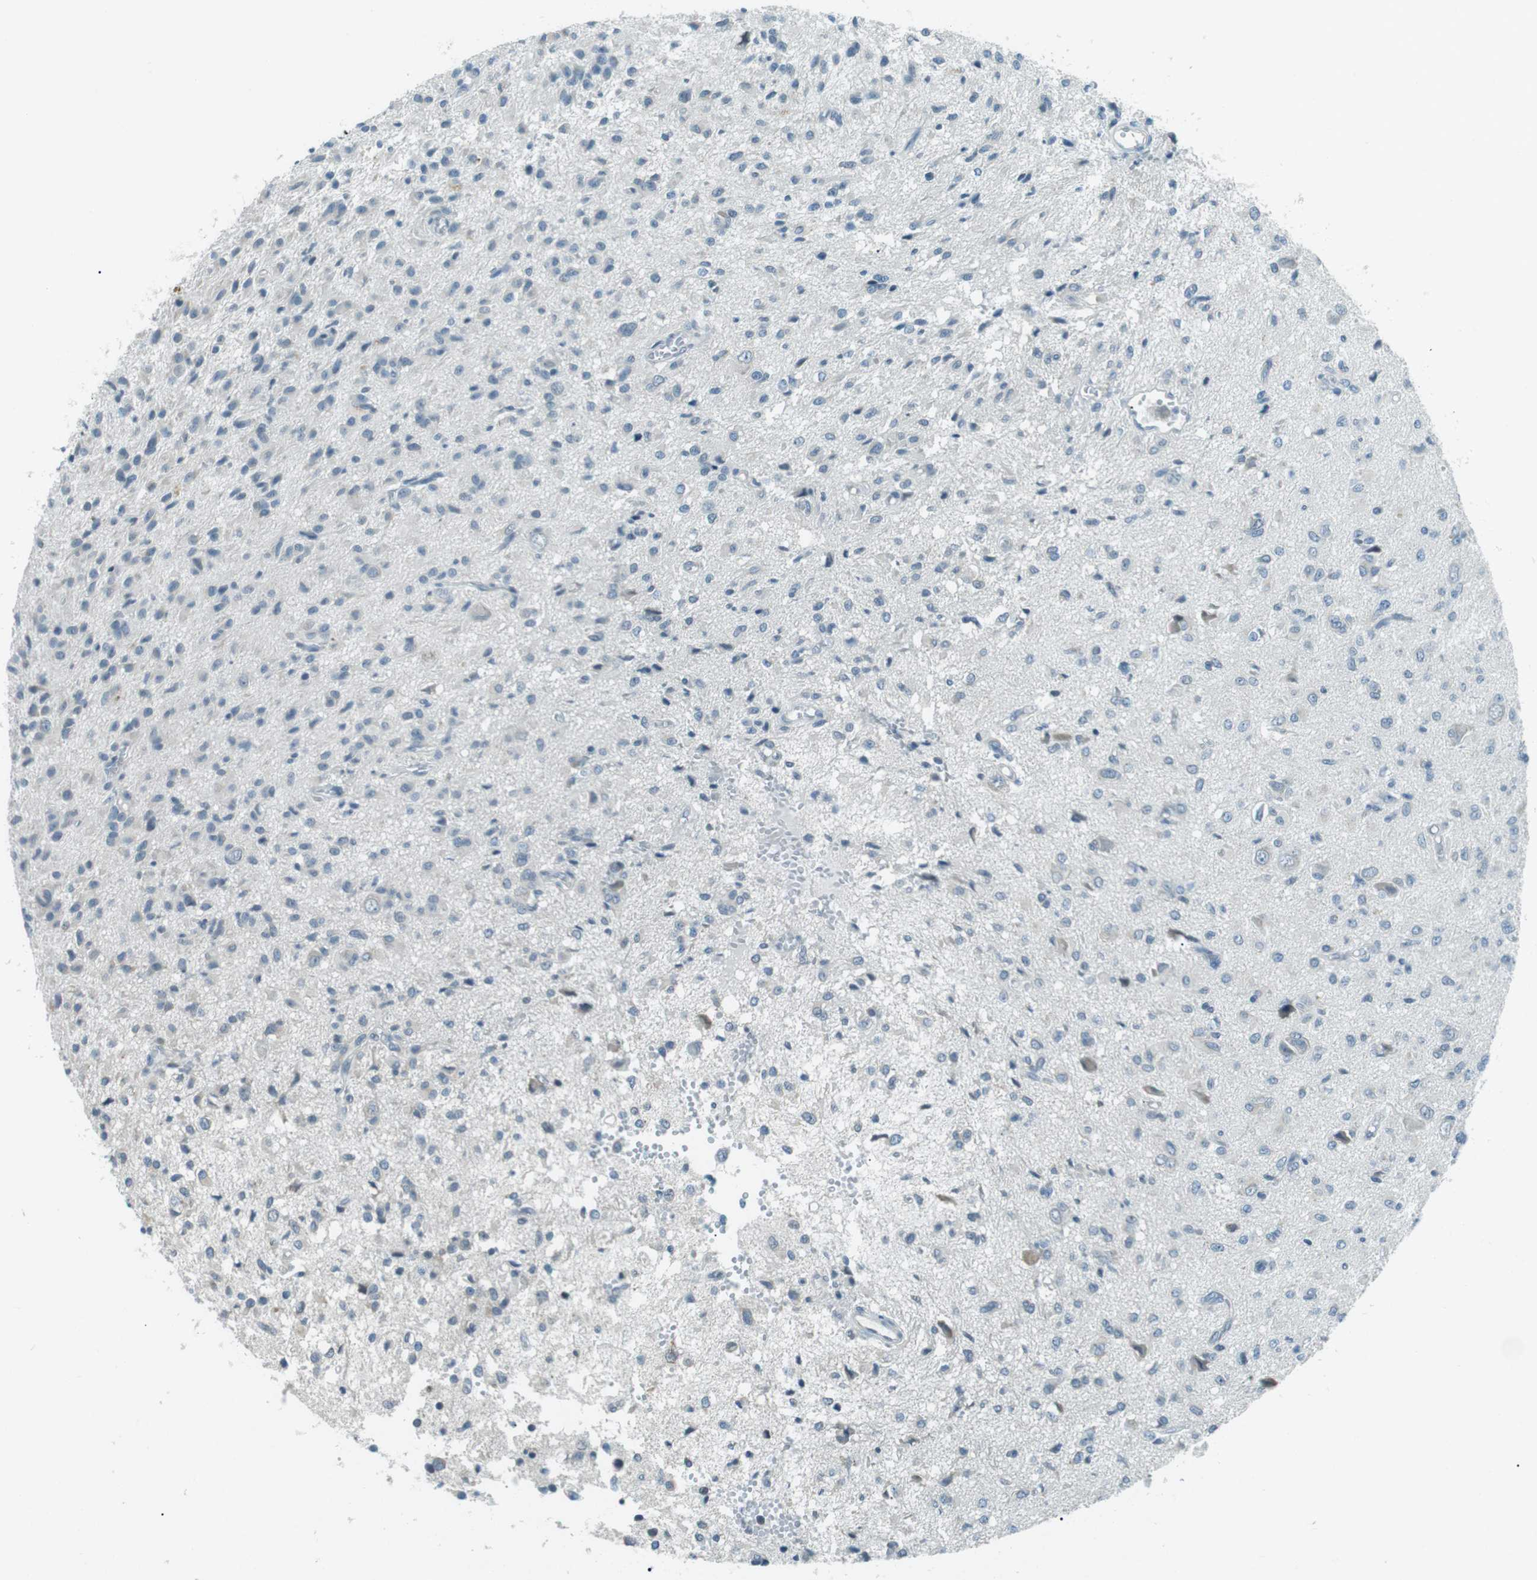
{"staining": {"intensity": "weak", "quantity": "<25%", "location": "cytoplasmic/membranous"}, "tissue": "glioma", "cell_type": "Tumor cells", "image_type": "cancer", "snomed": [{"axis": "morphology", "description": "Glioma, malignant, High grade"}, {"axis": "topography", "description": "Brain"}], "caption": "The micrograph exhibits no significant positivity in tumor cells of glioma.", "gene": "SERPINB2", "patient": {"sex": "female", "age": 59}}